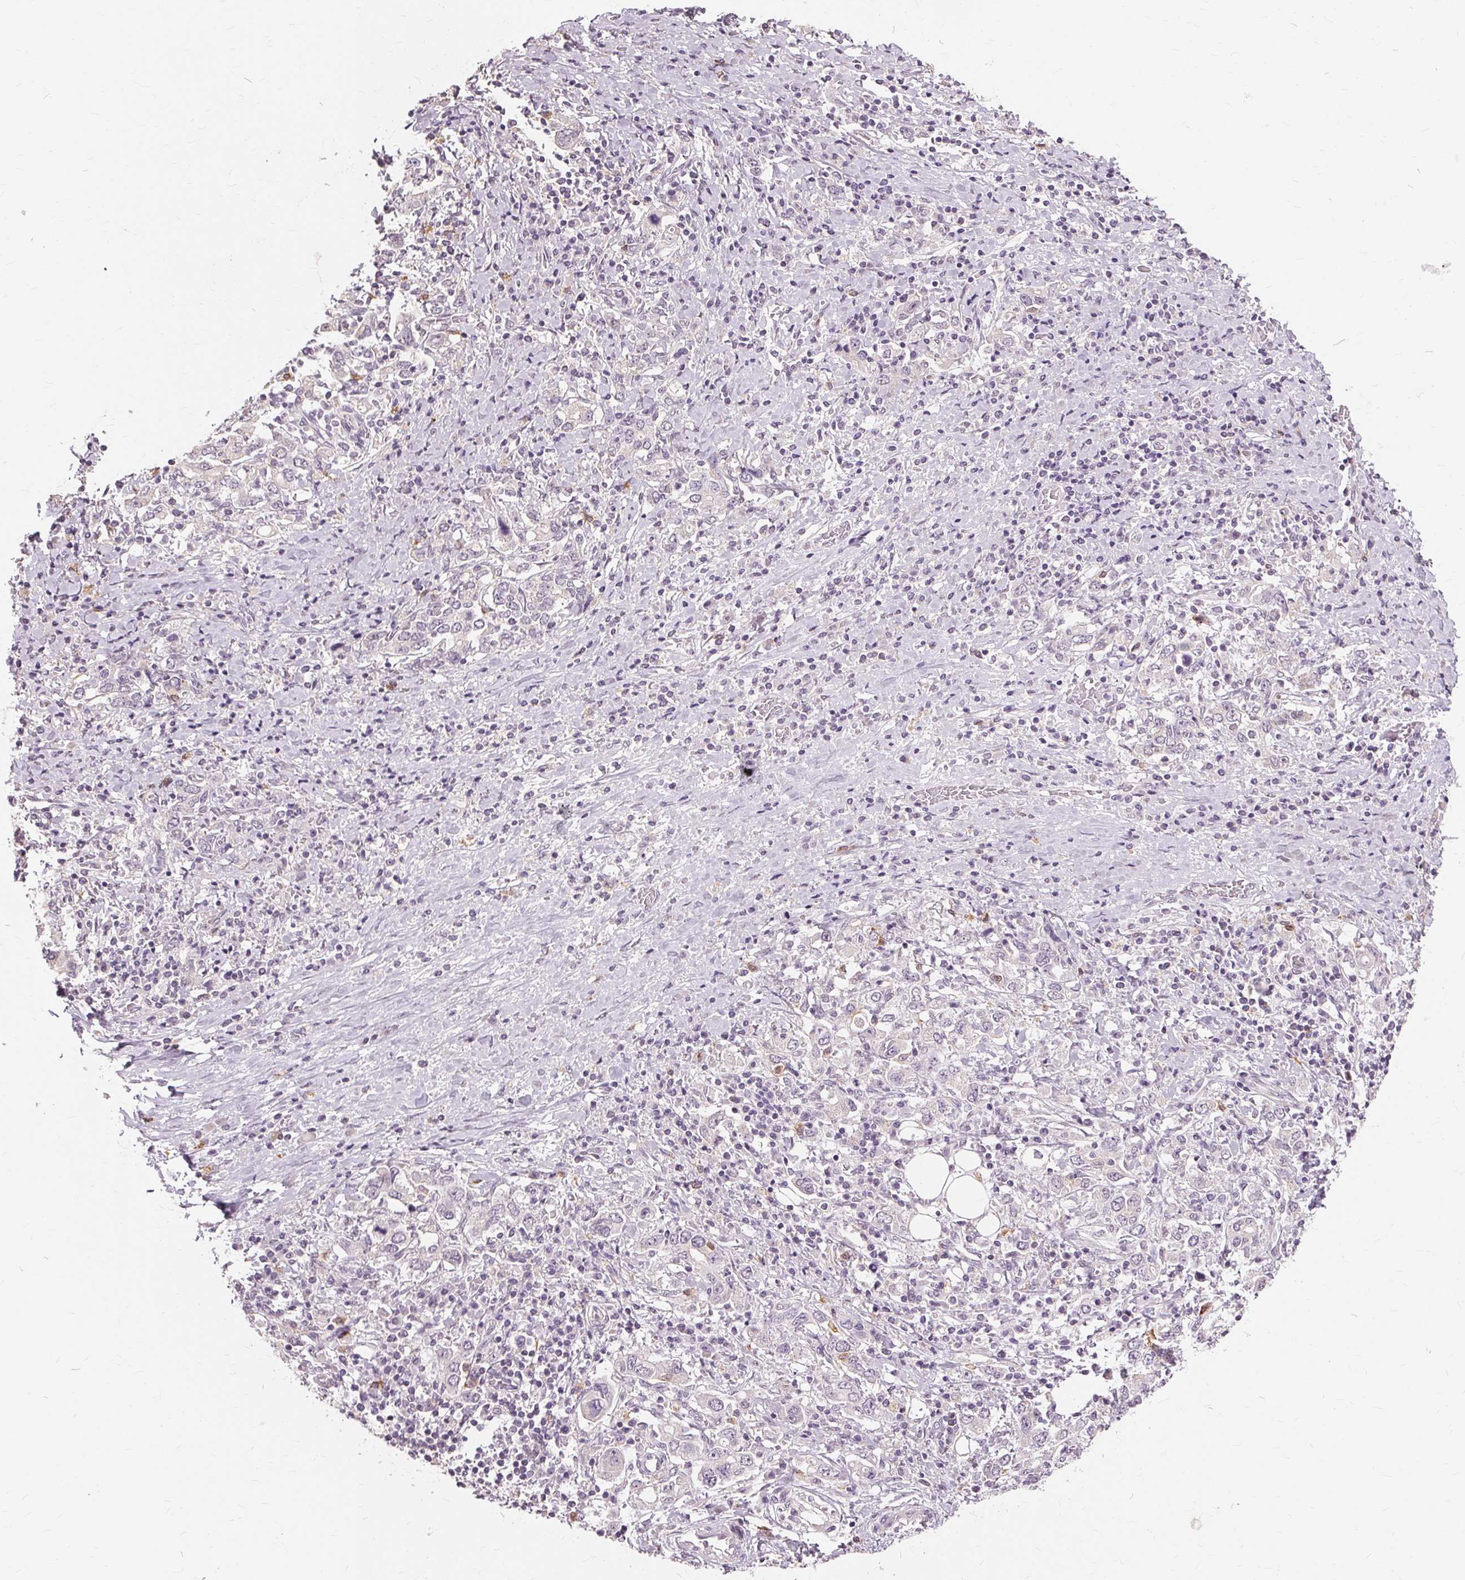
{"staining": {"intensity": "negative", "quantity": "none", "location": "none"}, "tissue": "stomach cancer", "cell_type": "Tumor cells", "image_type": "cancer", "snomed": [{"axis": "morphology", "description": "Adenocarcinoma, NOS"}, {"axis": "topography", "description": "Stomach, upper"}, {"axis": "topography", "description": "Stomach"}], "caption": "The immunohistochemistry (IHC) histopathology image has no significant positivity in tumor cells of stomach adenocarcinoma tissue.", "gene": "SIGLEC6", "patient": {"sex": "male", "age": 62}}